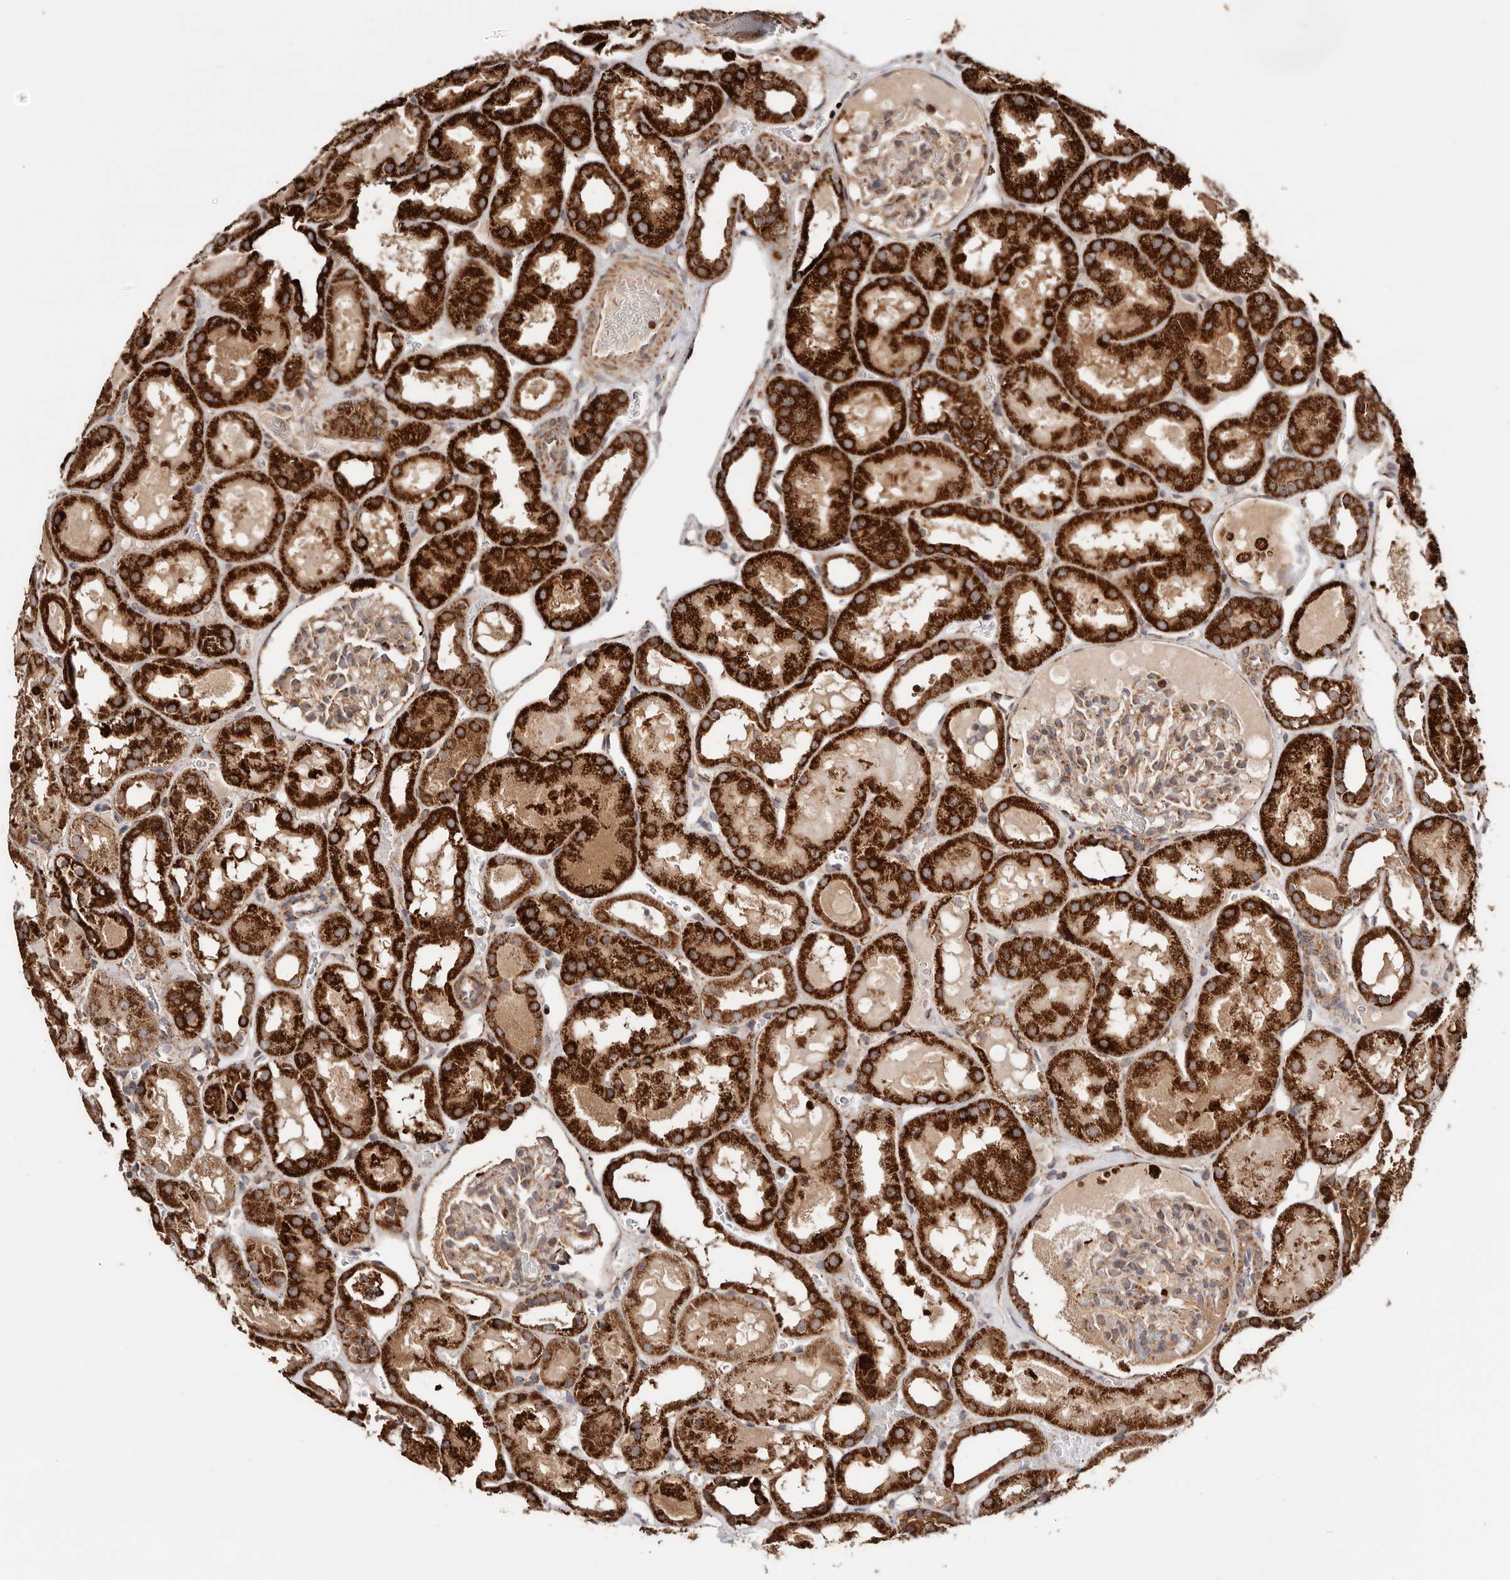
{"staining": {"intensity": "moderate", "quantity": "25%-75%", "location": "cytoplasmic/membranous"}, "tissue": "kidney", "cell_type": "Cells in glomeruli", "image_type": "normal", "snomed": [{"axis": "morphology", "description": "Normal tissue, NOS"}, {"axis": "topography", "description": "Kidney"}, {"axis": "topography", "description": "Urinary bladder"}], "caption": "IHC (DAB) staining of normal human kidney displays moderate cytoplasmic/membranous protein expression in approximately 25%-75% of cells in glomeruli.", "gene": "PRKACB", "patient": {"sex": "male", "age": 16}}